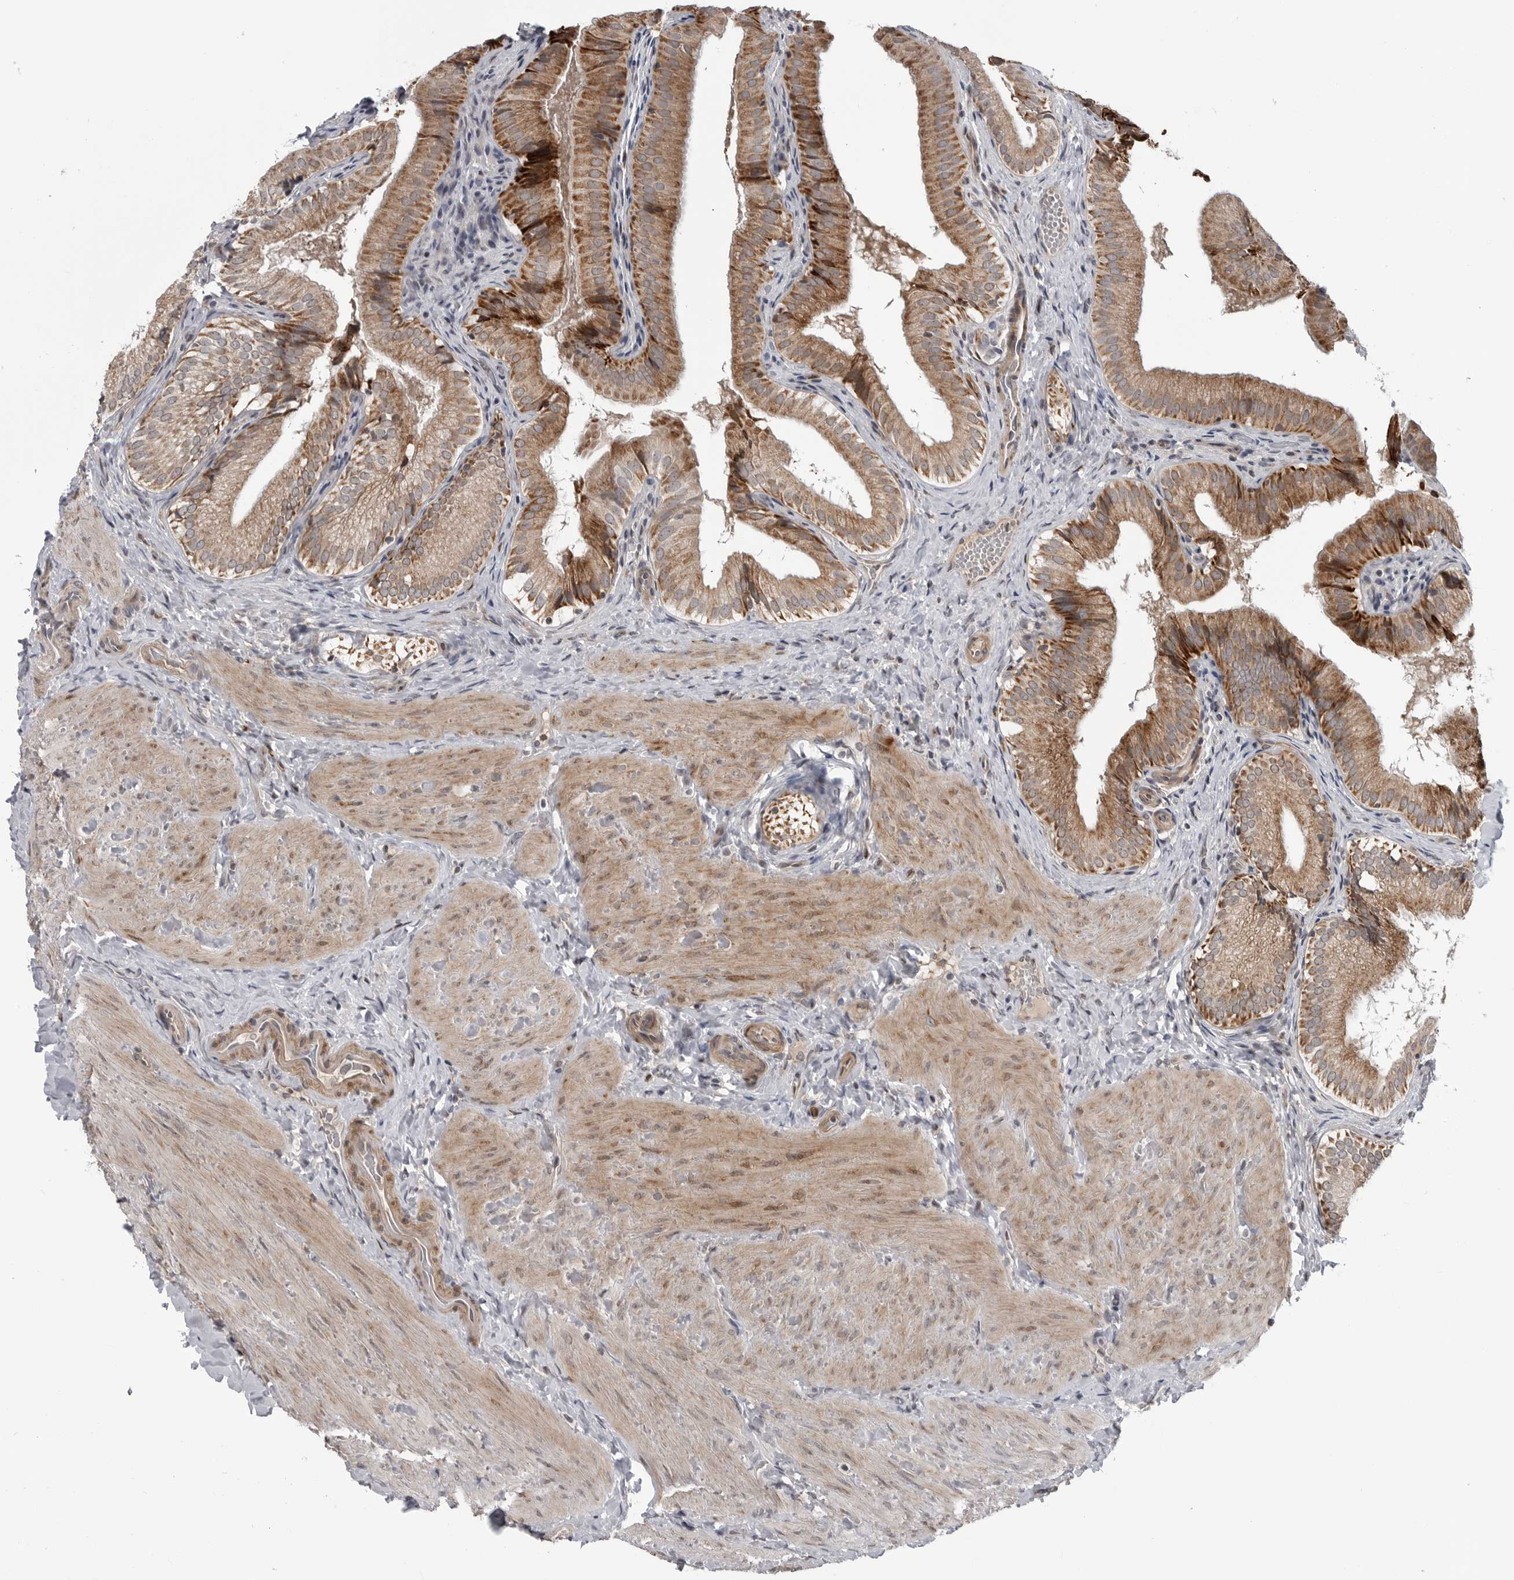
{"staining": {"intensity": "moderate", "quantity": ">75%", "location": "cytoplasmic/membranous"}, "tissue": "gallbladder", "cell_type": "Glandular cells", "image_type": "normal", "snomed": [{"axis": "morphology", "description": "Normal tissue, NOS"}, {"axis": "topography", "description": "Gallbladder"}], "caption": "Brown immunohistochemical staining in normal human gallbladder reveals moderate cytoplasmic/membranous staining in approximately >75% of glandular cells. (DAB IHC, brown staining for protein, blue staining for nuclei).", "gene": "FAAP100", "patient": {"sex": "female", "age": 30}}